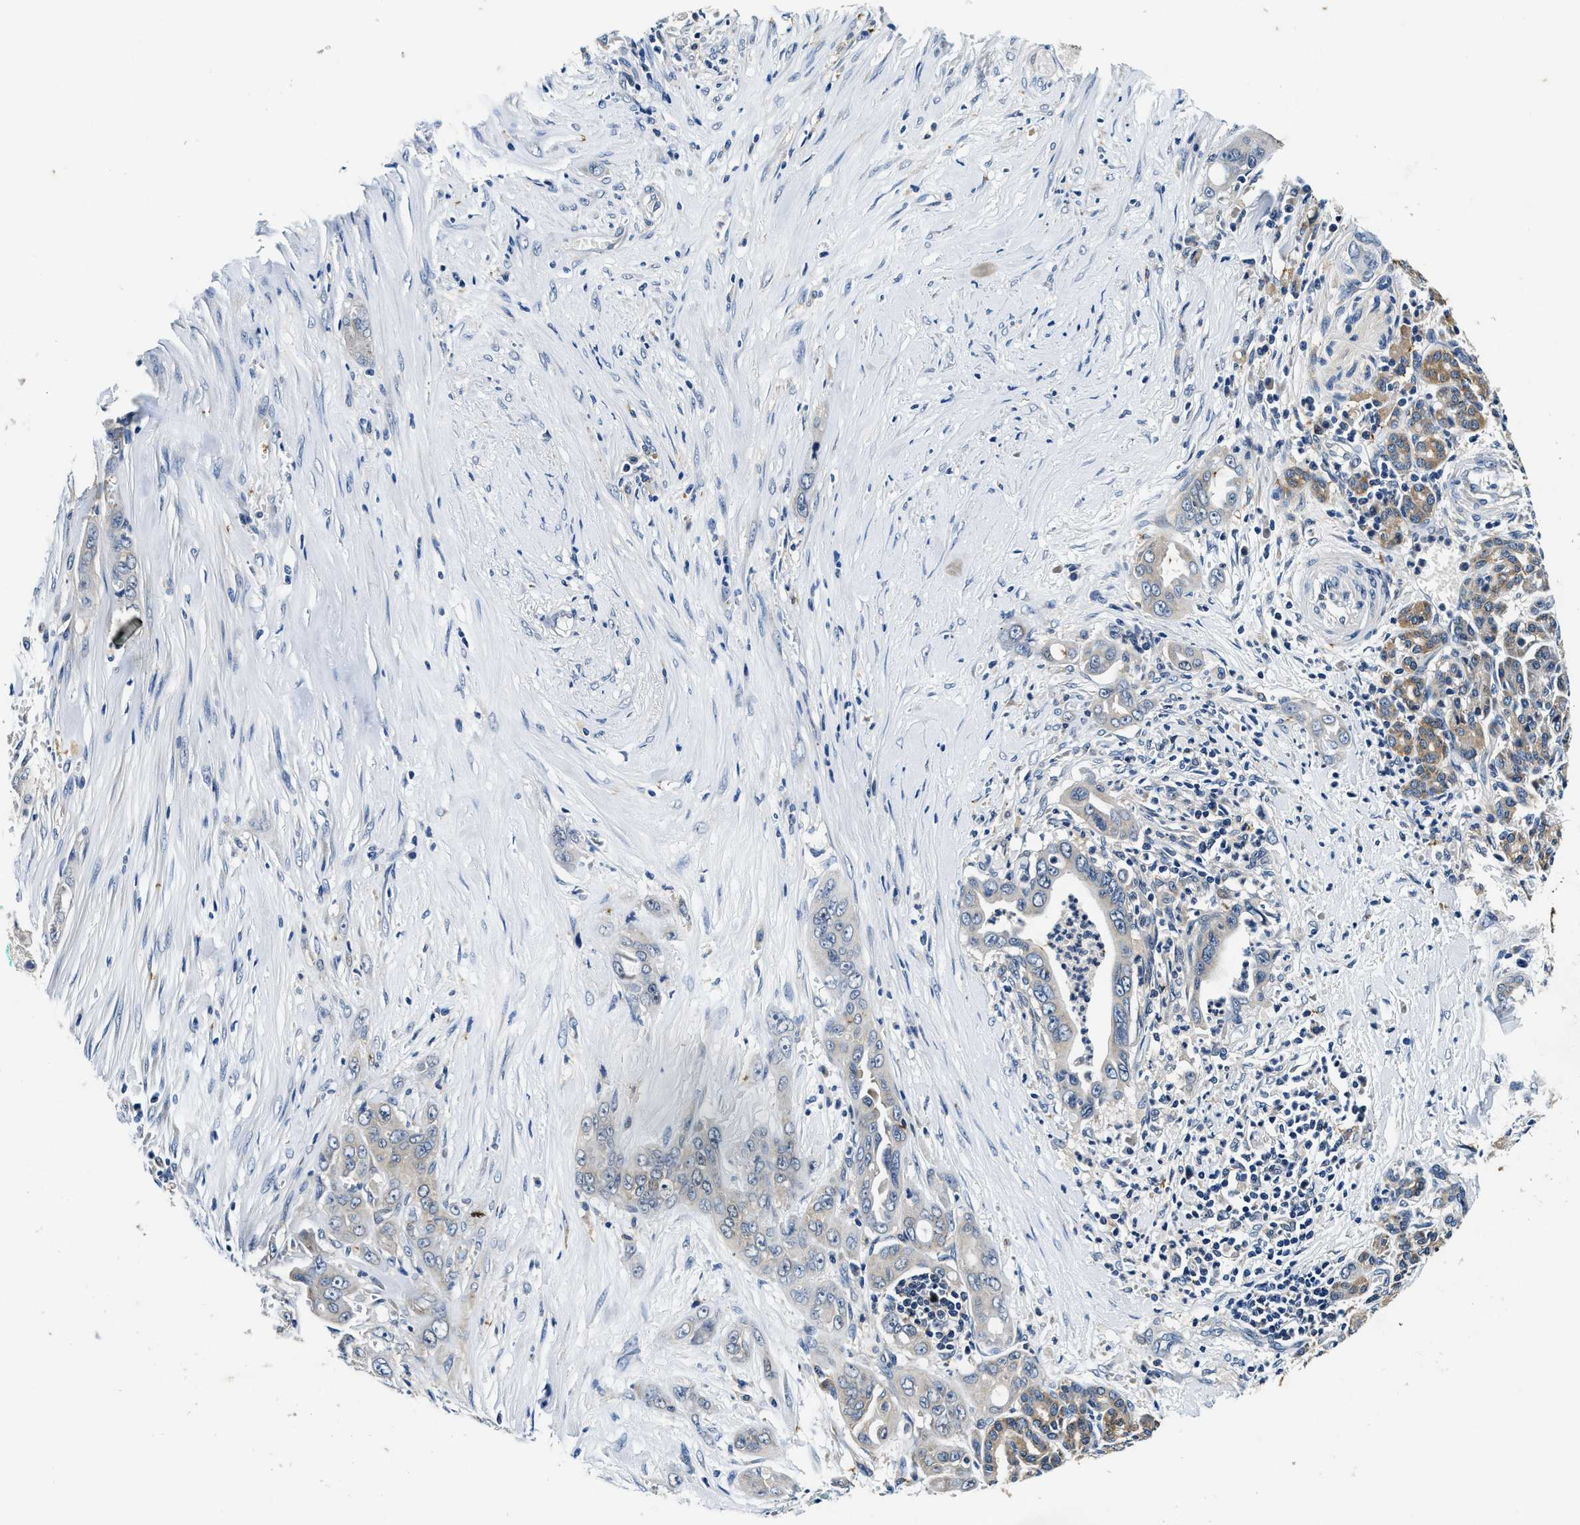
{"staining": {"intensity": "negative", "quantity": "none", "location": "none"}, "tissue": "pancreatic cancer", "cell_type": "Tumor cells", "image_type": "cancer", "snomed": [{"axis": "morphology", "description": "Adenocarcinoma, NOS"}, {"axis": "topography", "description": "Pancreas"}], "caption": "IHC image of neoplastic tissue: human pancreatic adenocarcinoma stained with DAB reveals no significant protein expression in tumor cells. Nuclei are stained in blue.", "gene": "PI4KB", "patient": {"sex": "male", "age": 59}}